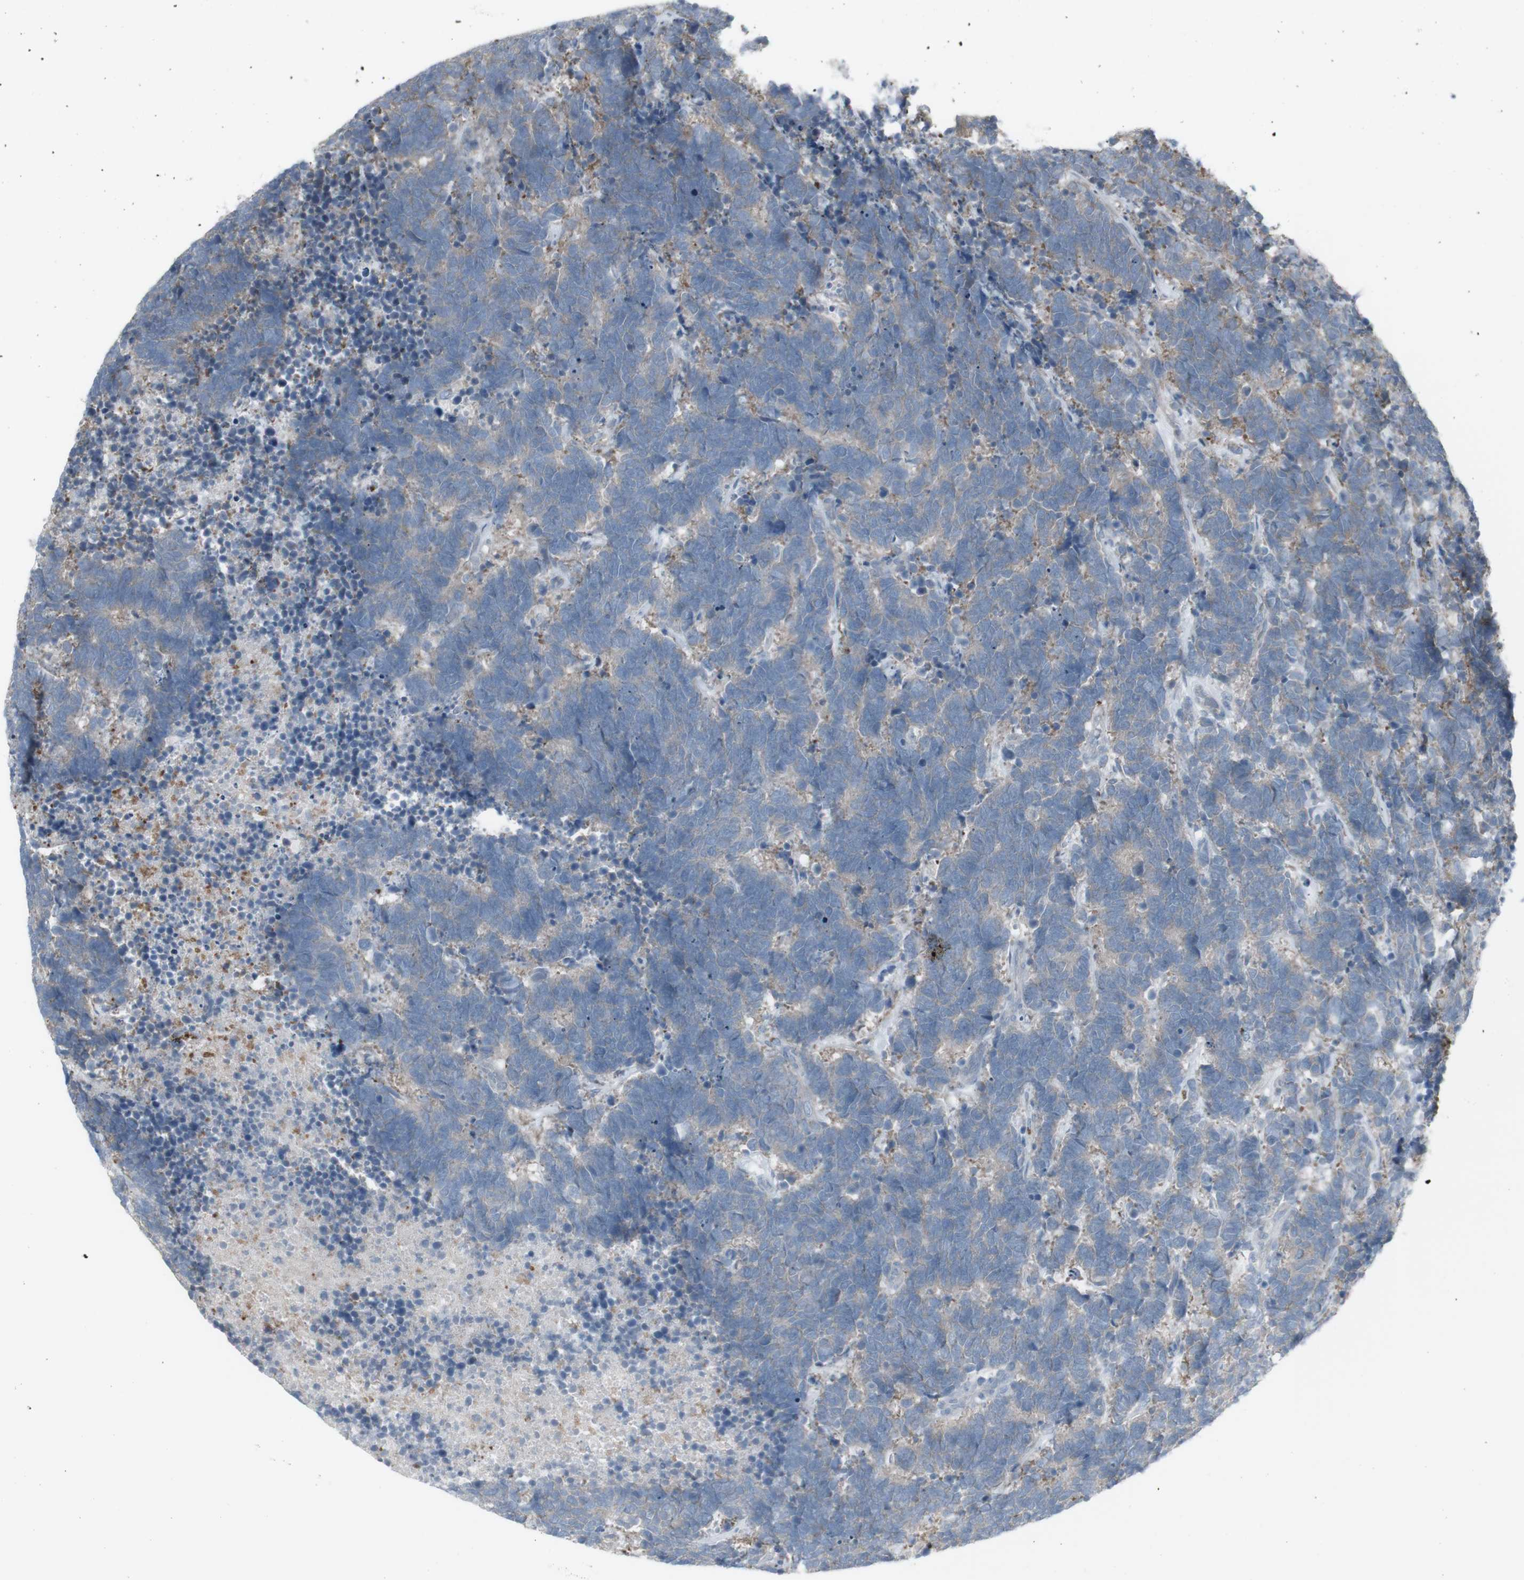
{"staining": {"intensity": "moderate", "quantity": "<25%", "location": "cytoplasmic/membranous"}, "tissue": "carcinoid", "cell_type": "Tumor cells", "image_type": "cancer", "snomed": [{"axis": "morphology", "description": "Carcinoma, NOS"}, {"axis": "morphology", "description": "Carcinoid, malignant, NOS"}, {"axis": "topography", "description": "Urinary bladder"}], "caption": "Immunohistochemical staining of human carcinoid reveals moderate cytoplasmic/membranous protein expression in about <25% of tumor cells.", "gene": "GALNT6", "patient": {"sex": "male", "age": 57}}